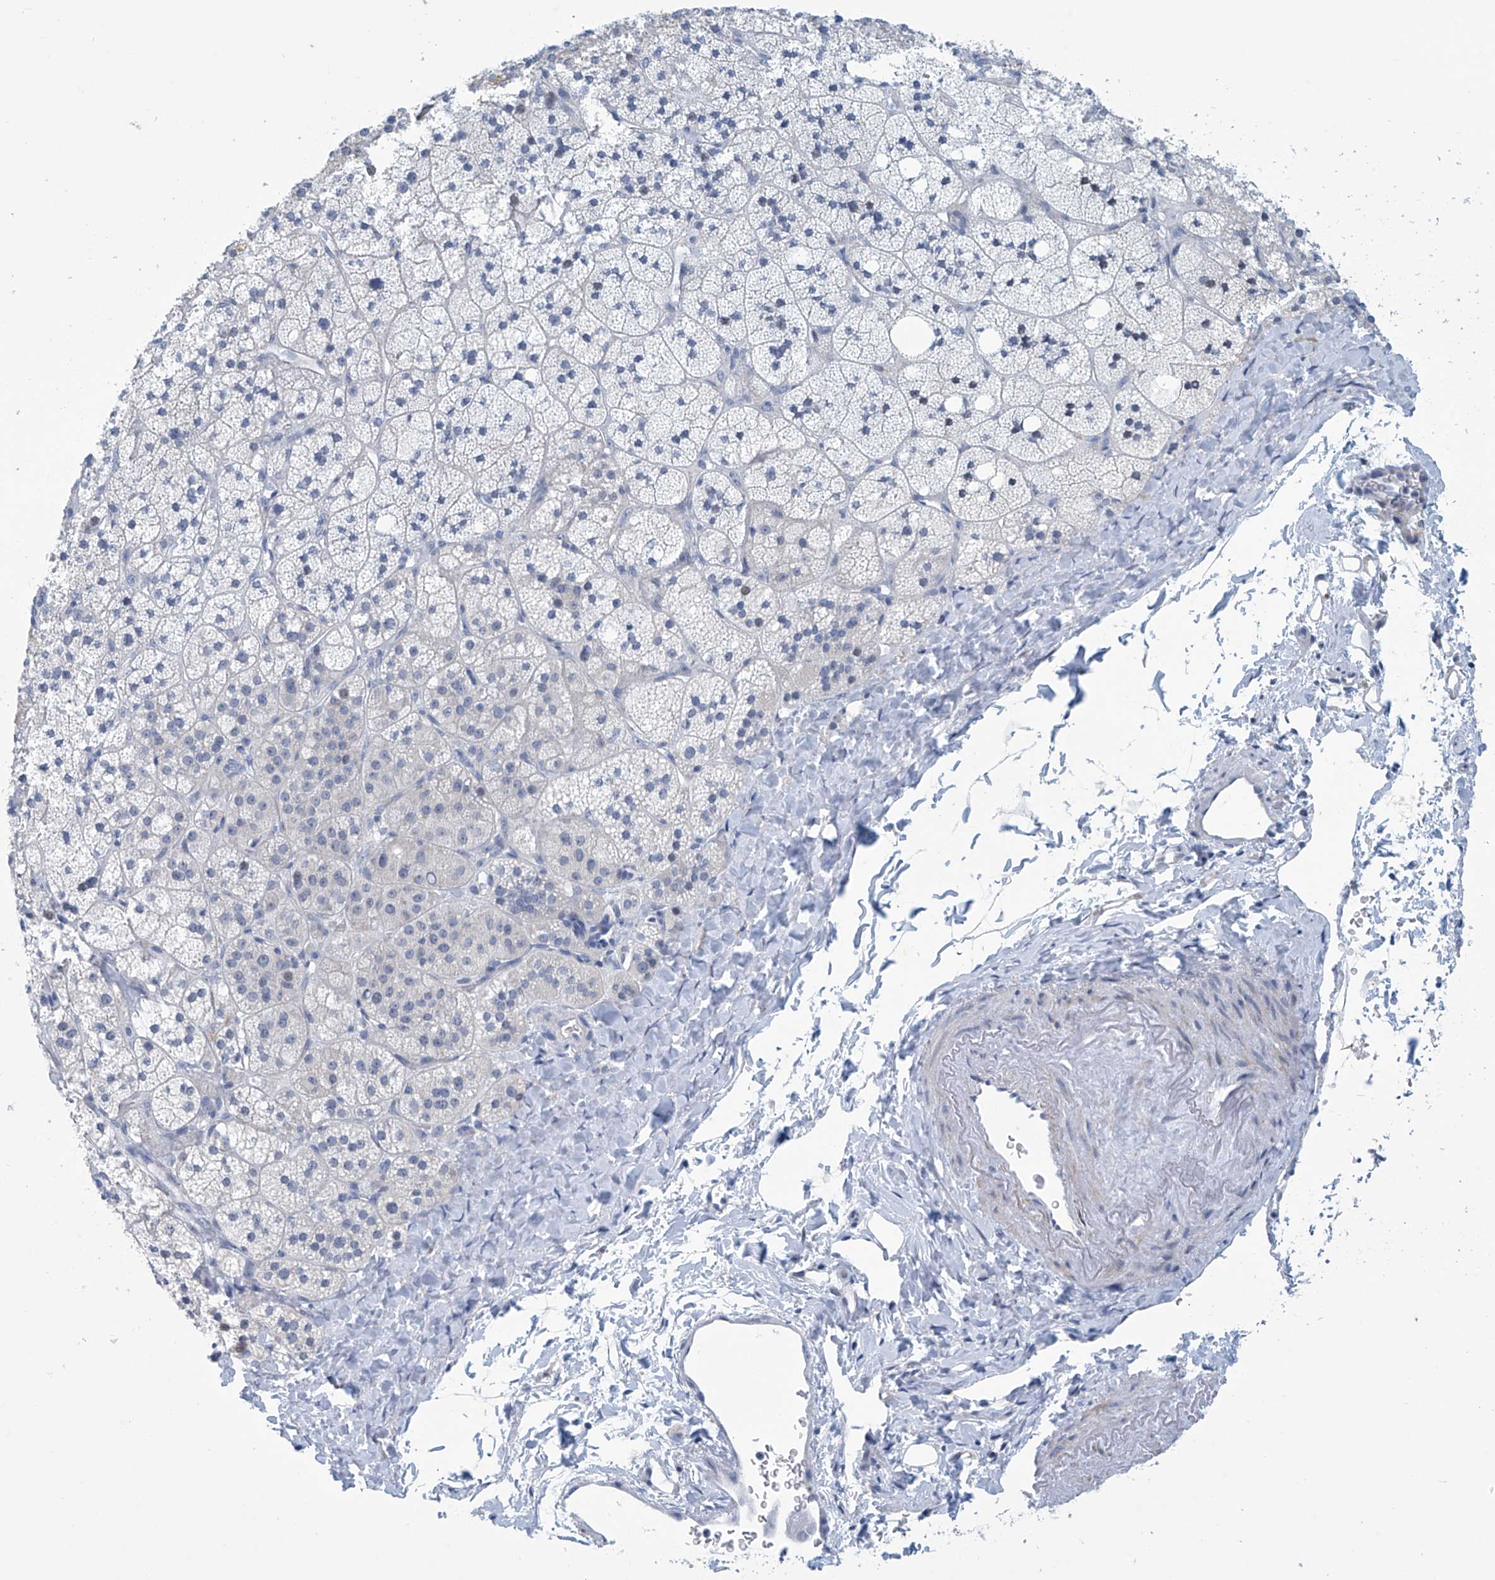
{"staining": {"intensity": "negative", "quantity": "none", "location": "none"}, "tissue": "adrenal gland", "cell_type": "Glandular cells", "image_type": "normal", "snomed": [{"axis": "morphology", "description": "Normal tissue, NOS"}, {"axis": "topography", "description": "Adrenal gland"}], "caption": "The histopathology image demonstrates no significant staining in glandular cells of adrenal gland.", "gene": "SLC35A5", "patient": {"sex": "male", "age": 61}}